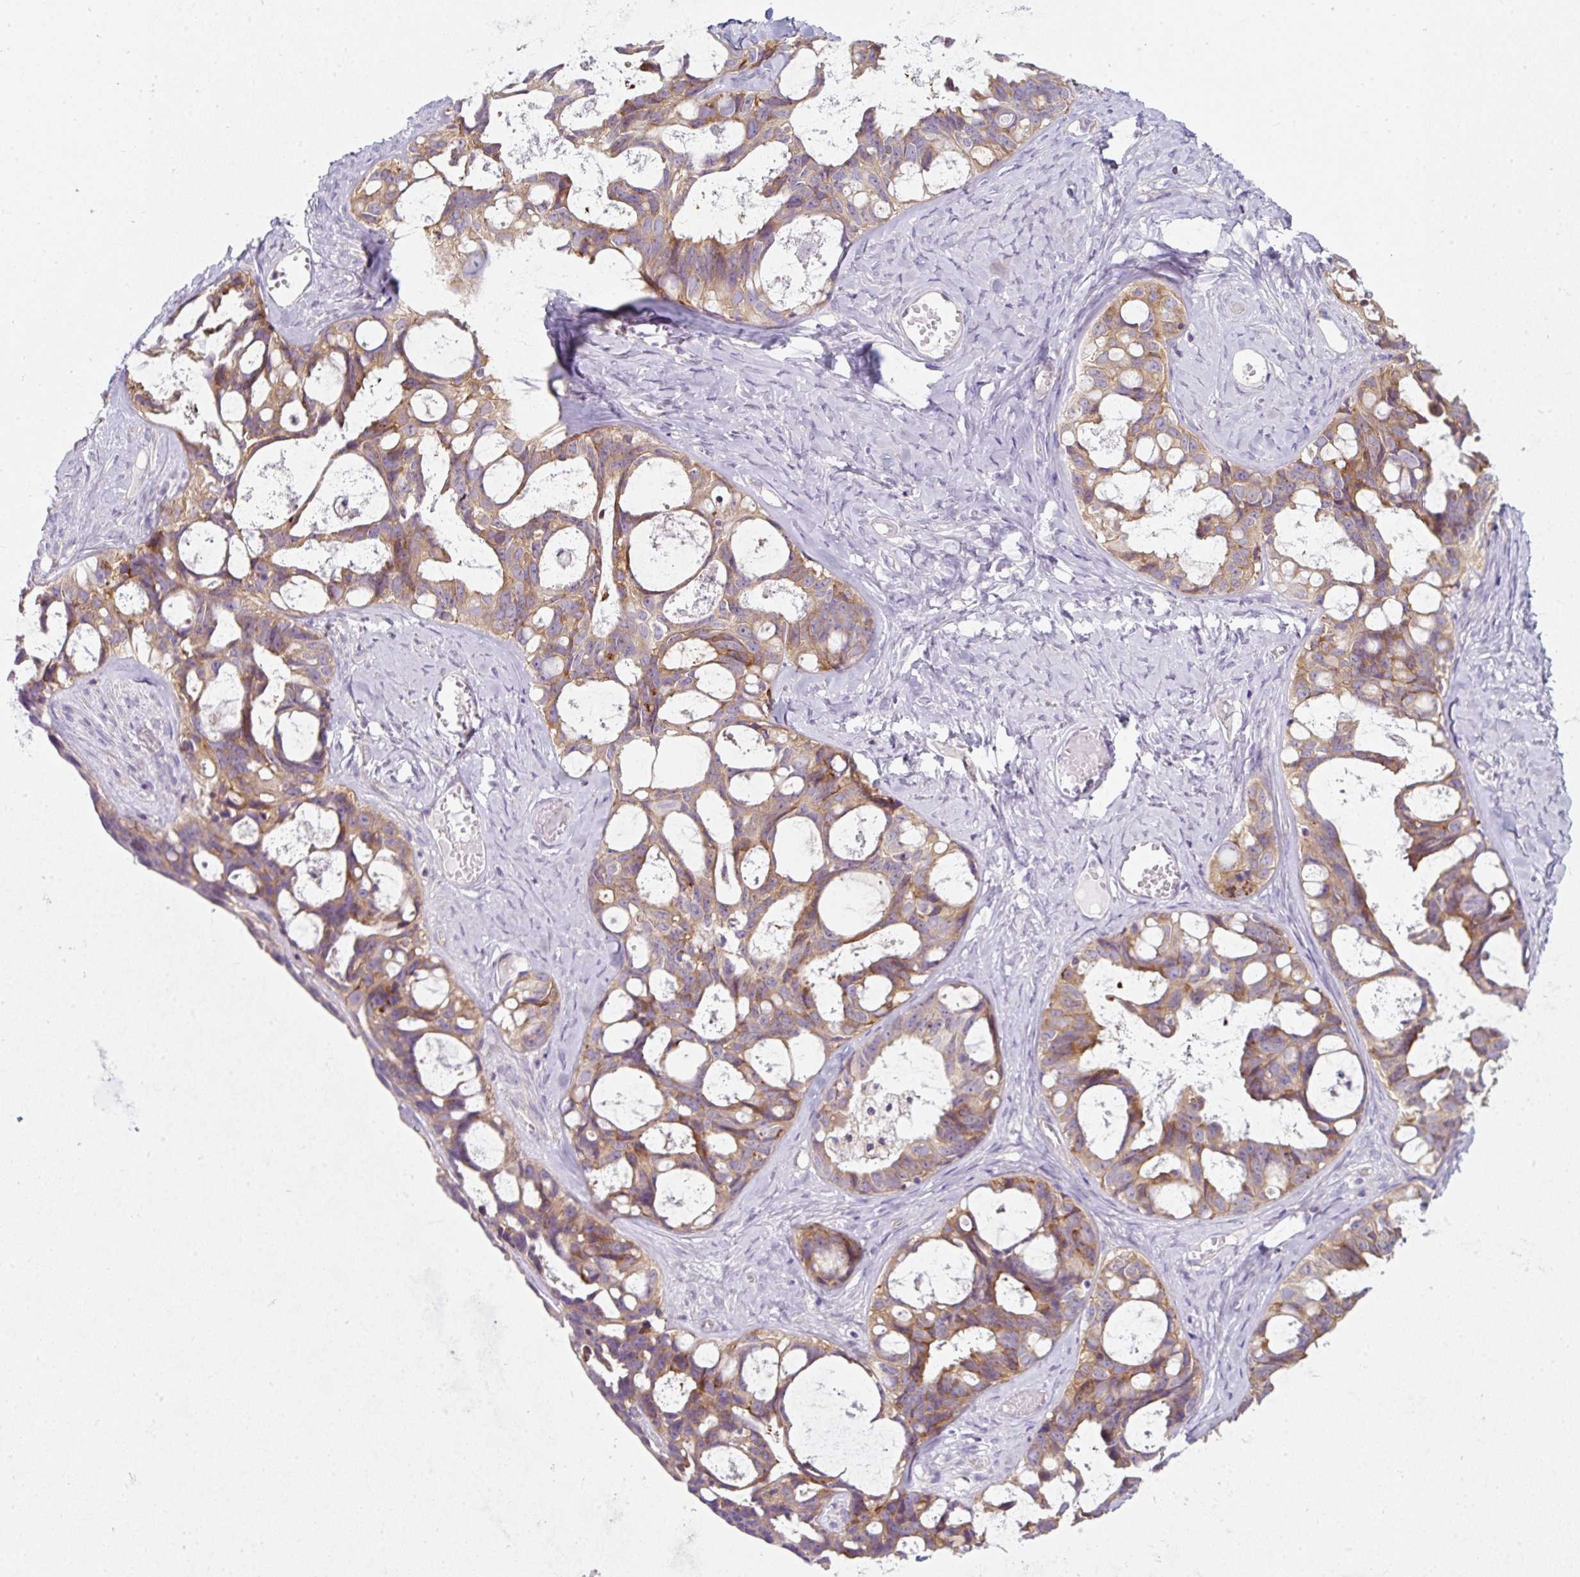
{"staining": {"intensity": "moderate", "quantity": "25%-75%", "location": "cytoplasmic/membranous"}, "tissue": "ovarian cancer", "cell_type": "Tumor cells", "image_type": "cancer", "snomed": [{"axis": "morphology", "description": "Cystadenocarcinoma, serous, NOS"}, {"axis": "topography", "description": "Ovary"}], "caption": "Moderate cytoplasmic/membranous protein positivity is present in about 25%-75% of tumor cells in ovarian cancer (serous cystadenocarcinoma). The protein of interest is shown in brown color, while the nuclei are stained blue.", "gene": "ERAP2", "patient": {"sex": "female", "age": 69}}